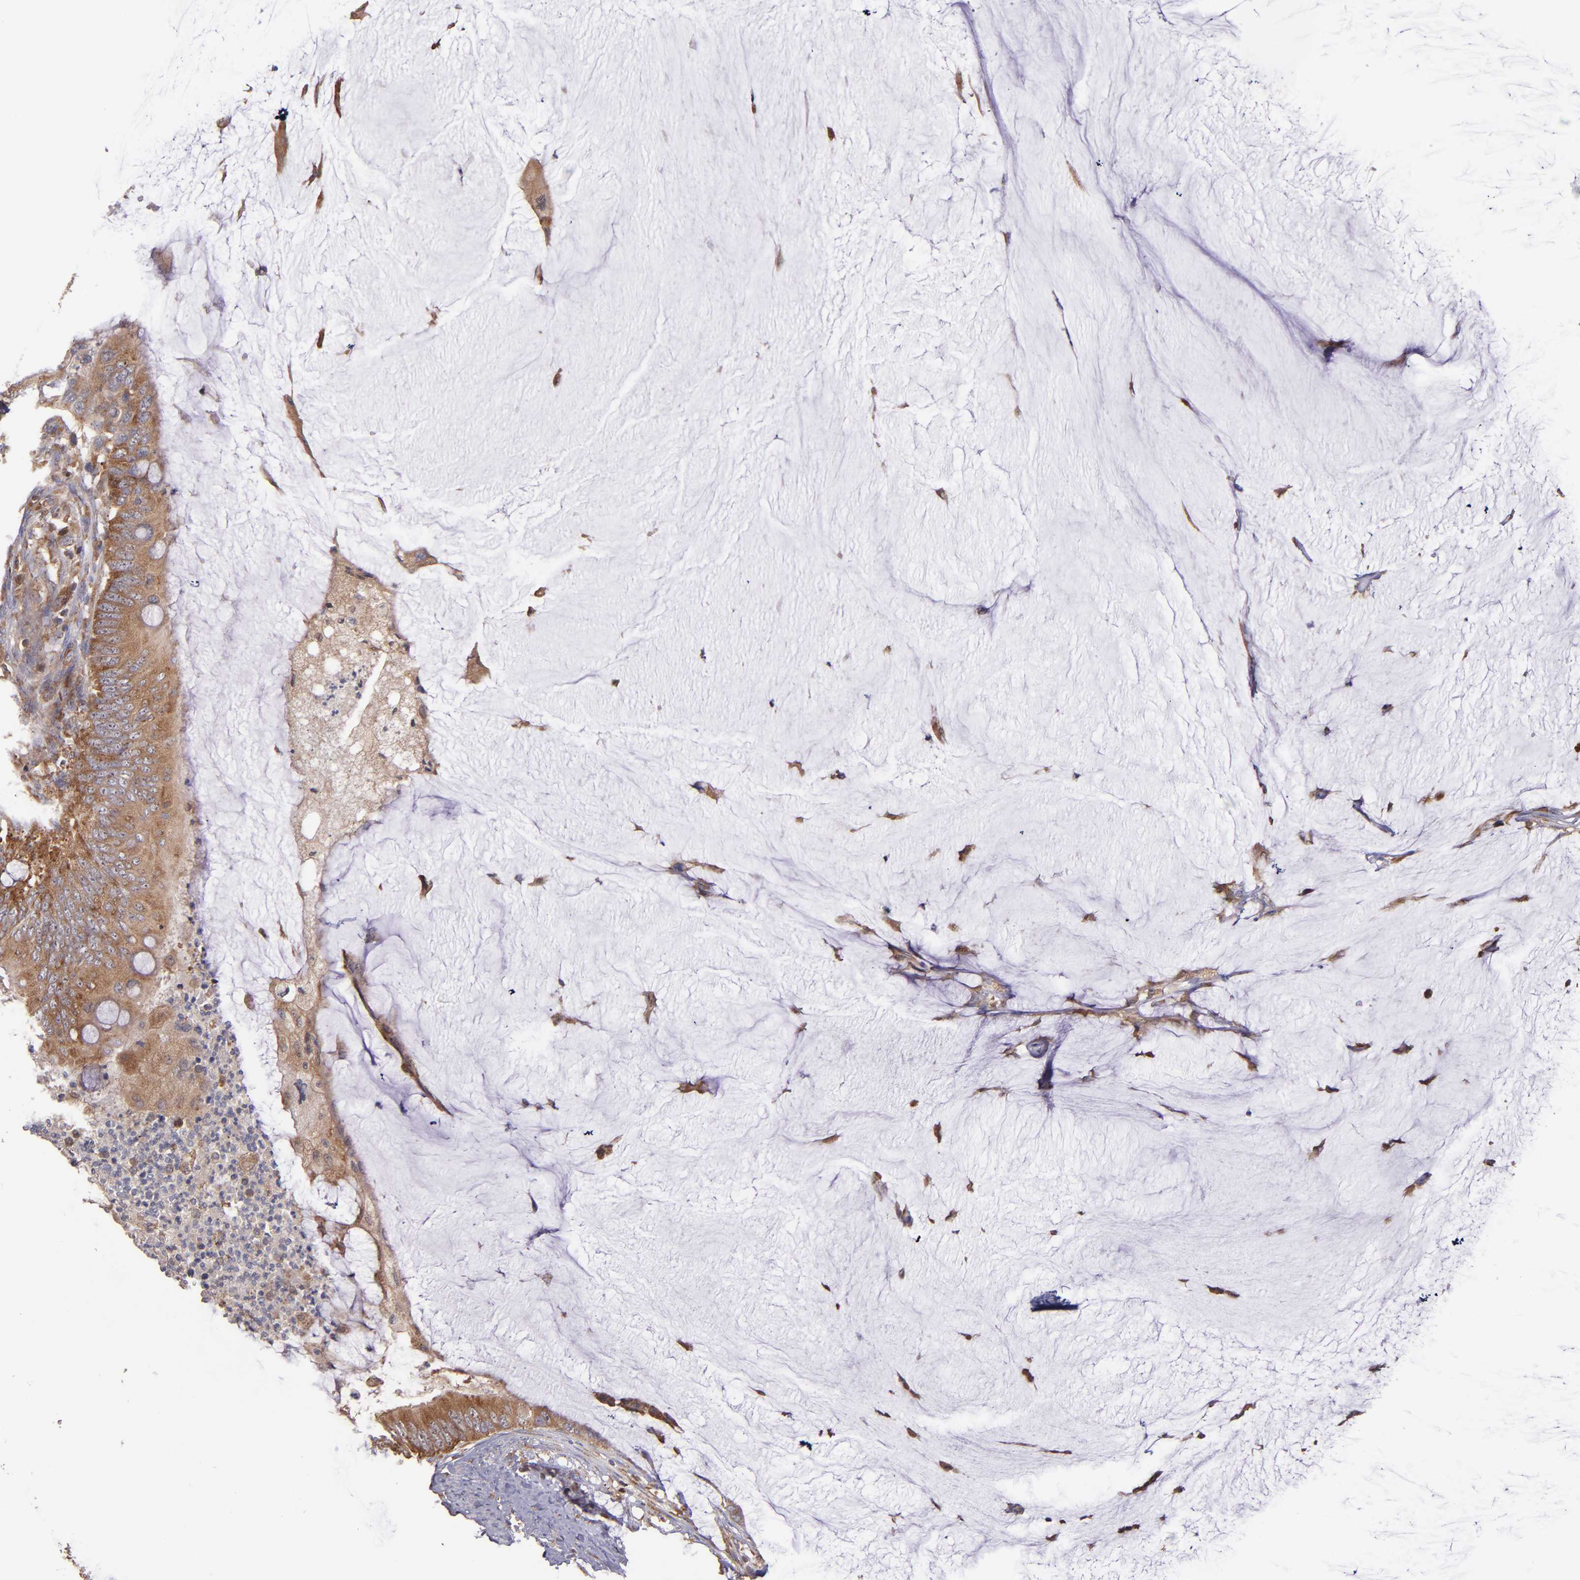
{"staining": {"intensity": "moderate", "quantity": ">75%", "location": "cytoplasmic/membranous"}, "tissue": "colorectal cancer", "cell_type": "Tumor cells", "image_type": "cancer", "snomed": [{"axis": "morphology", "description": "Normal tissue, NOS"}, {"axis": "morphology", "description": "Adenocarcinoma, NOS"}, {"axis": "topography", "description": "Rectum"}, {"axis": "topography", "description": "Peripheral nerve tissue"}], "caption": "Immunohistochemistry staining of colorectal adenocarcinoma, which reveals medium levels of moderate cytoplasmic/membranous staining in approximately >75% of tumor cells indicating moderate cytoplasmic/membranous protein expression. The staining was performed using DAB (brown) for protein detection and nuclei were counterstained in hematoxylin (blue).", "gene": "EIF4ENIF1", "patient": {"sex": "female", "age": 77}}